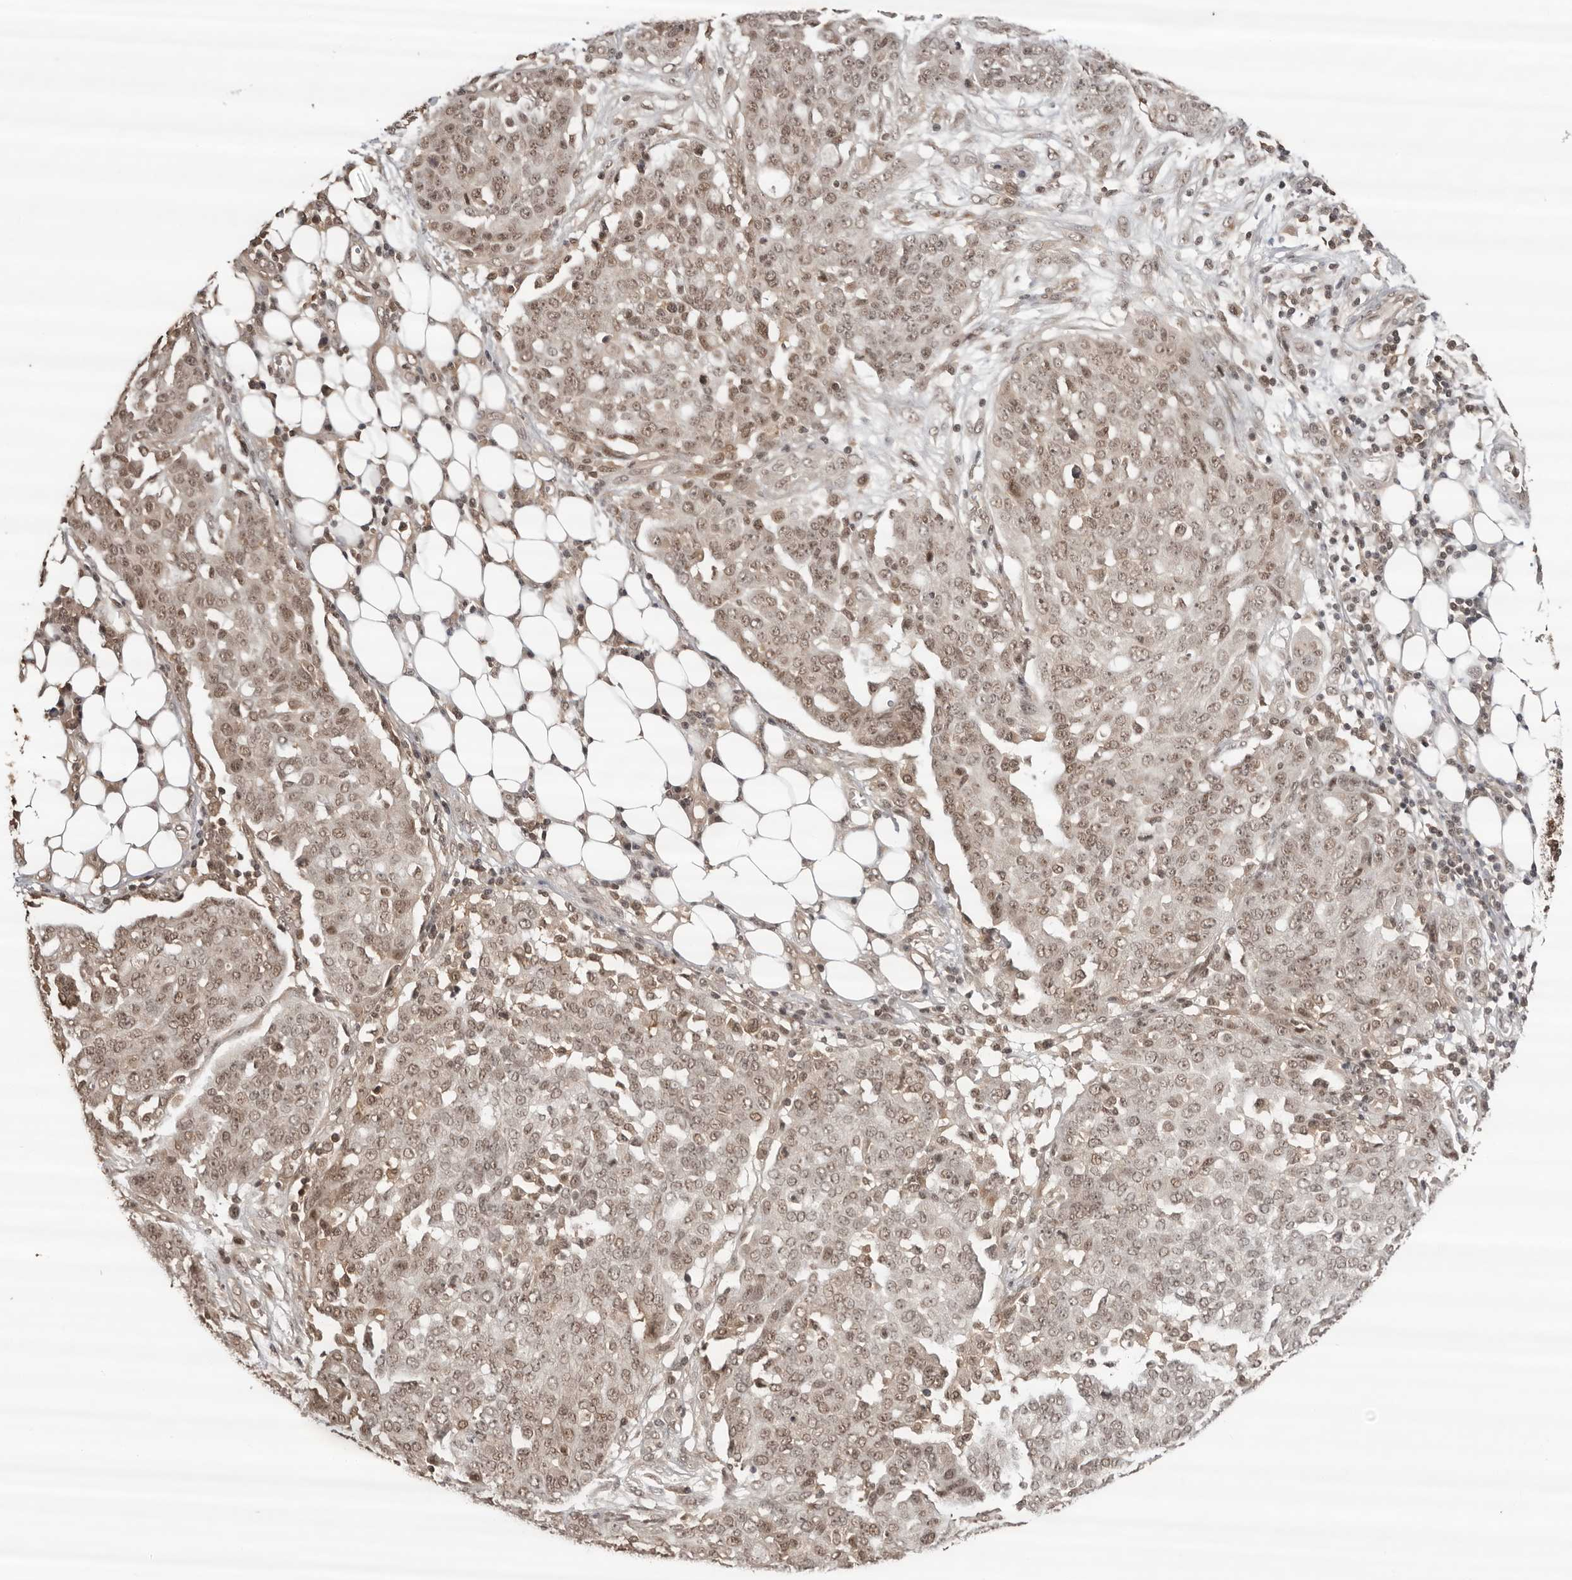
{"staining": {"intensity": "weak", "quantity": ">75%", "location": "nuclear"}, "tissue": "ovarian cancer", "cell_type": "Tumor cells", "image_type": "cancer", "snomed": [{"axis": "morphology", "description": "Cystadenocarcinoma, serous, NOS"}, {"axis": "topography", "description": "Soft tissue"}, {"axis": "topography", "description": "Ovary"}], "caption": "Protein expression analysis of human serous cystadenocarcinoma (ovarian) reveals weak nuclear positivity in about >75% of tumor cells. (DAB = brown stain, brightfield microscopy at high magnification).", "gene": "SDE2", "patient": {"sex": "female", "age": 57}}